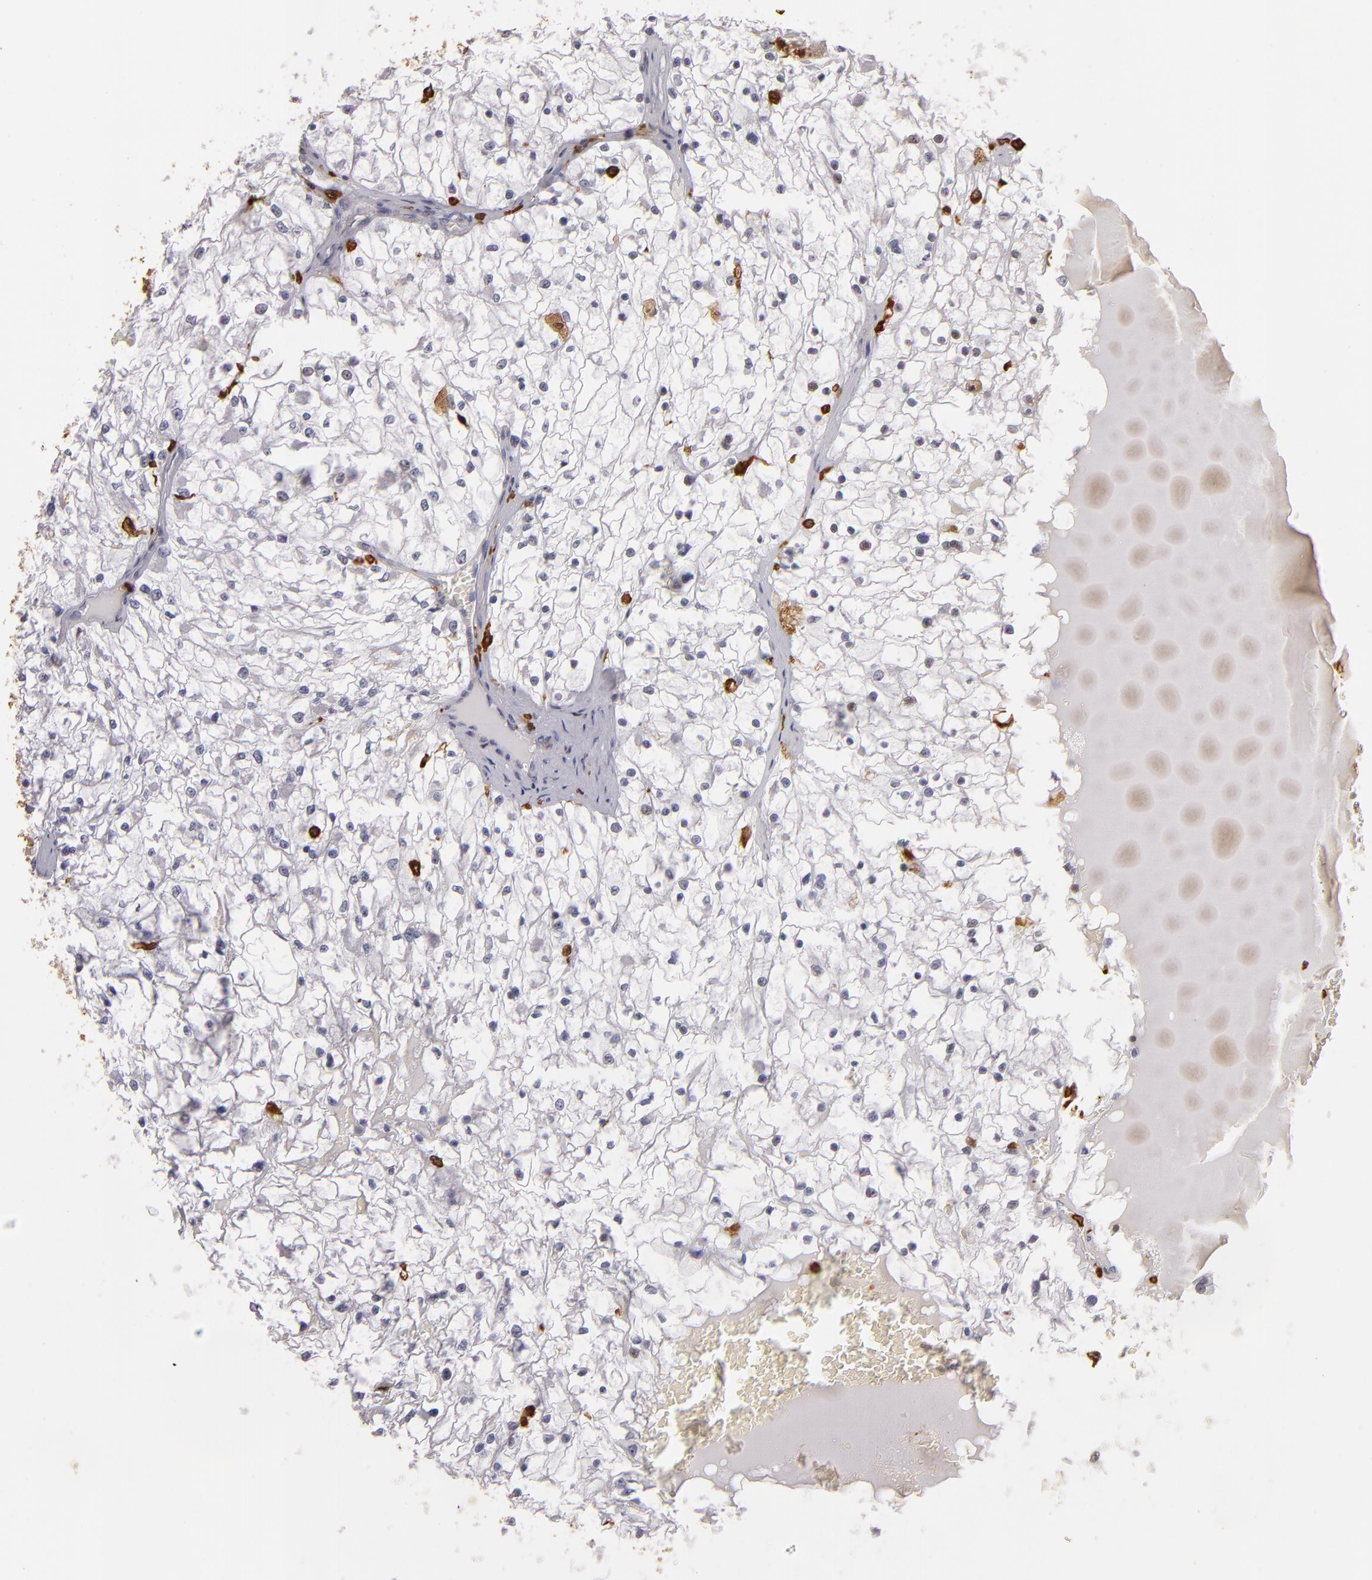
{"staining": {"intensity": "negative", "quantity": "none", "location": "none"}, "tissue": "renal cancer", "cell_type": "Tumor cells", "image_type": "cancer", "snomed": [{"axis": "morphology", "description": "Adenocarcinoma, NOS"}, {"axis": "topography", "description": "Kidney"}], "caption": "A high-resolution micrograph shows IHC staining of adenocarcinoma (renal), which exhibits no significant staining in tumor cells. The staining was performed using DAB to visualize the protein expression in brown, while the nuclei were stained in blue with hematoxylin (Magnification: 20x).", "gene": "WAS", "patient": {"sex": "male", "age": 61}}